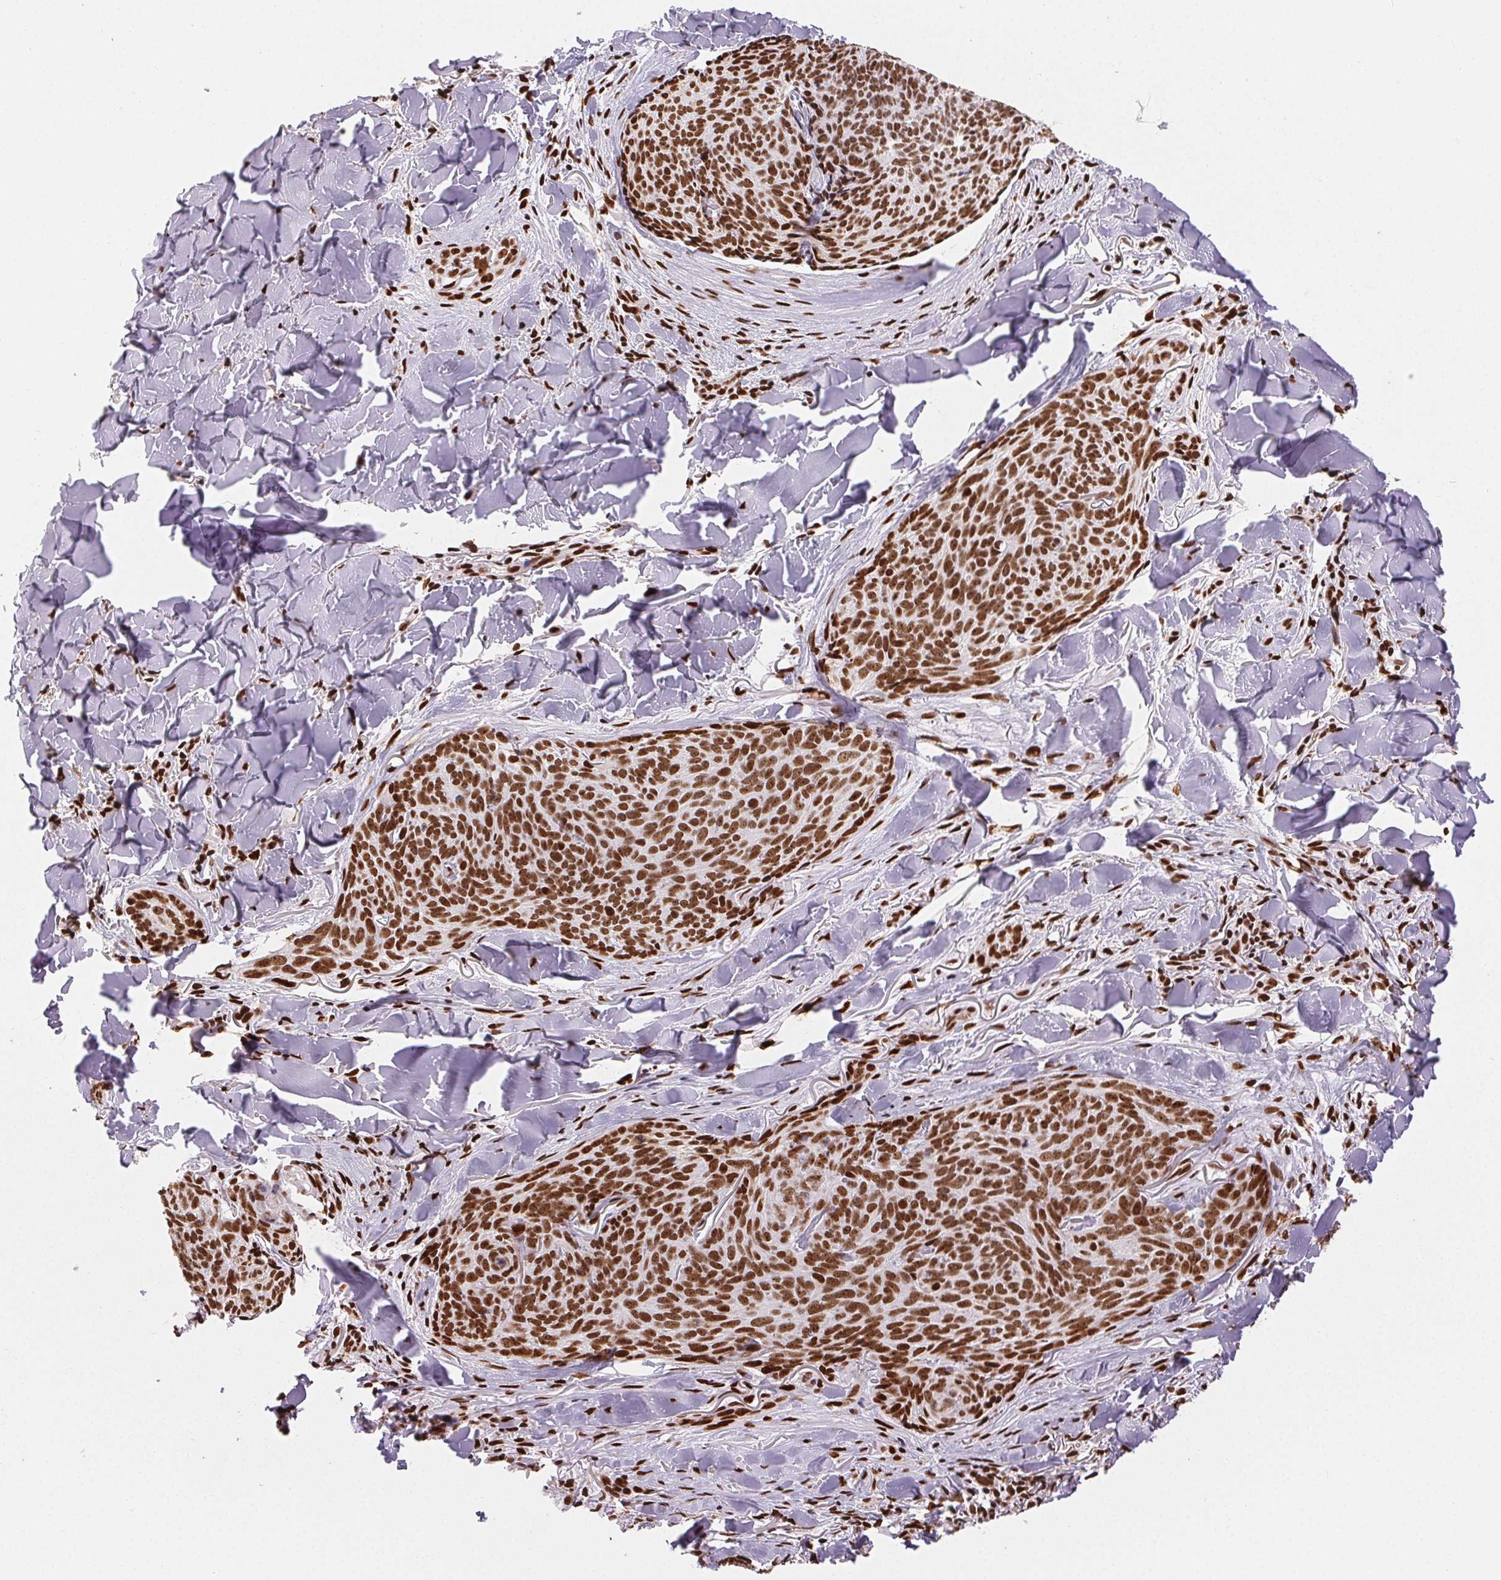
{"staining": {"intensity": "strong", "quantity": ">75%", "location": "nuclear"}, "tissue": "skin cancer", "cell_type": "Tumor cells", "image_type": "cancer", "snomed": [{"axis": "morphology", "description": "Basal cell carcinoma"}, {"axis": "topography", "description": "Skin"}], "caption": "High-power microscopy captured an immunohistochemistry histopathology image of skin cancer, revealing strong nuclear expression in approximately >75% of tumor cells.", "gene": "ZNF80", "patient": {"sex": "female", "age": 82}}